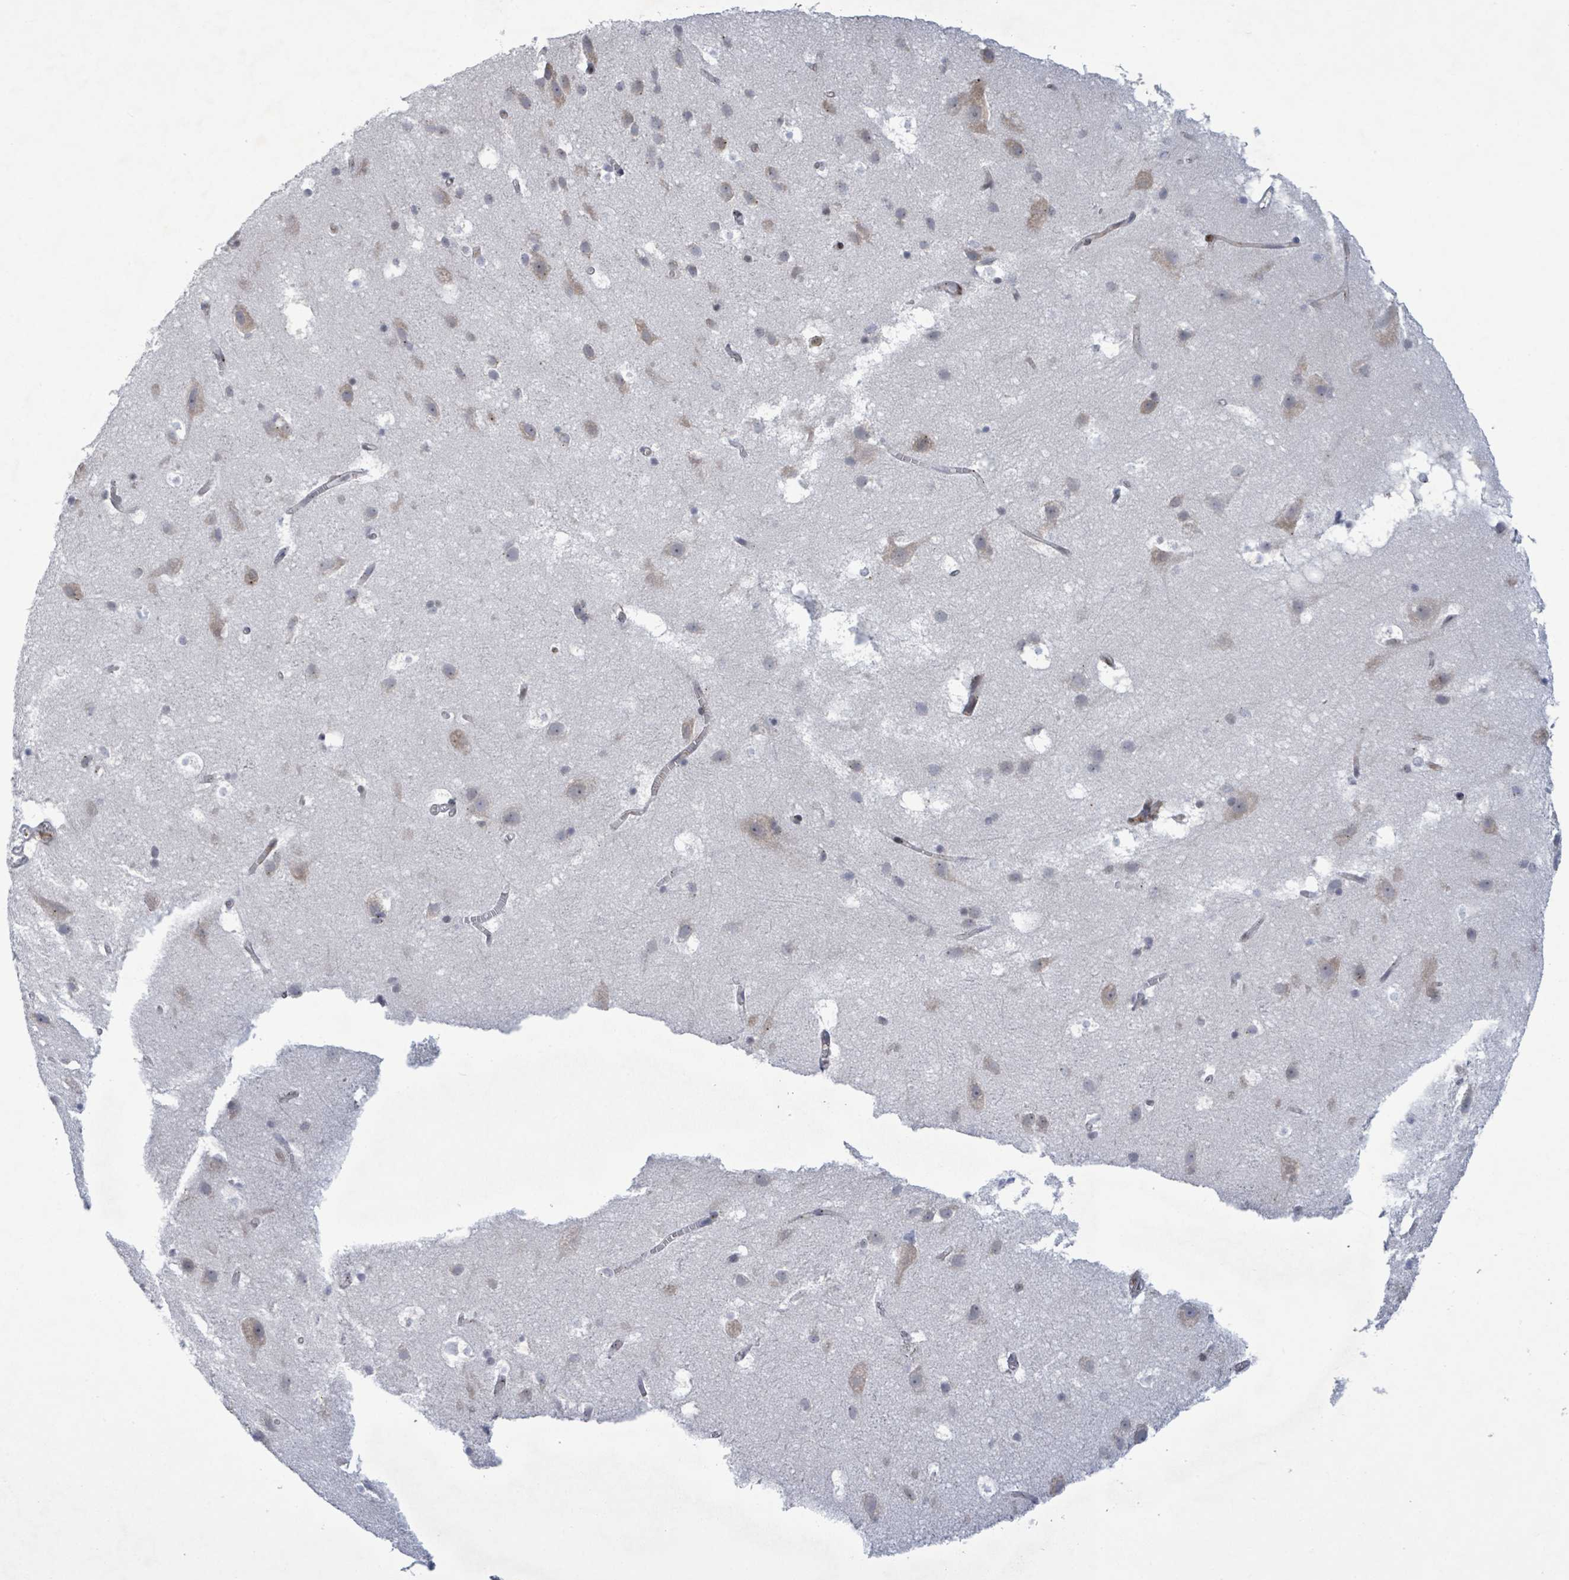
{"staining": {"intensity": "negative", "quantity": "none", "location": "none"}, "tissue": "cerebral cortex", "cell_type": "Endothelial cells", "image_type": "normal", "snomed": [{"axis": "morphology", "description": "Normal tissue, NOS"}, {"axis": "topography", "description": "Cerebral cortex"}], "caption": "This is an IHC image of normal human cerebral cortex. There is no staining in endothelial cells.", "gene": "TUSC1", "patient": {"sex": "male", "age": 54}}